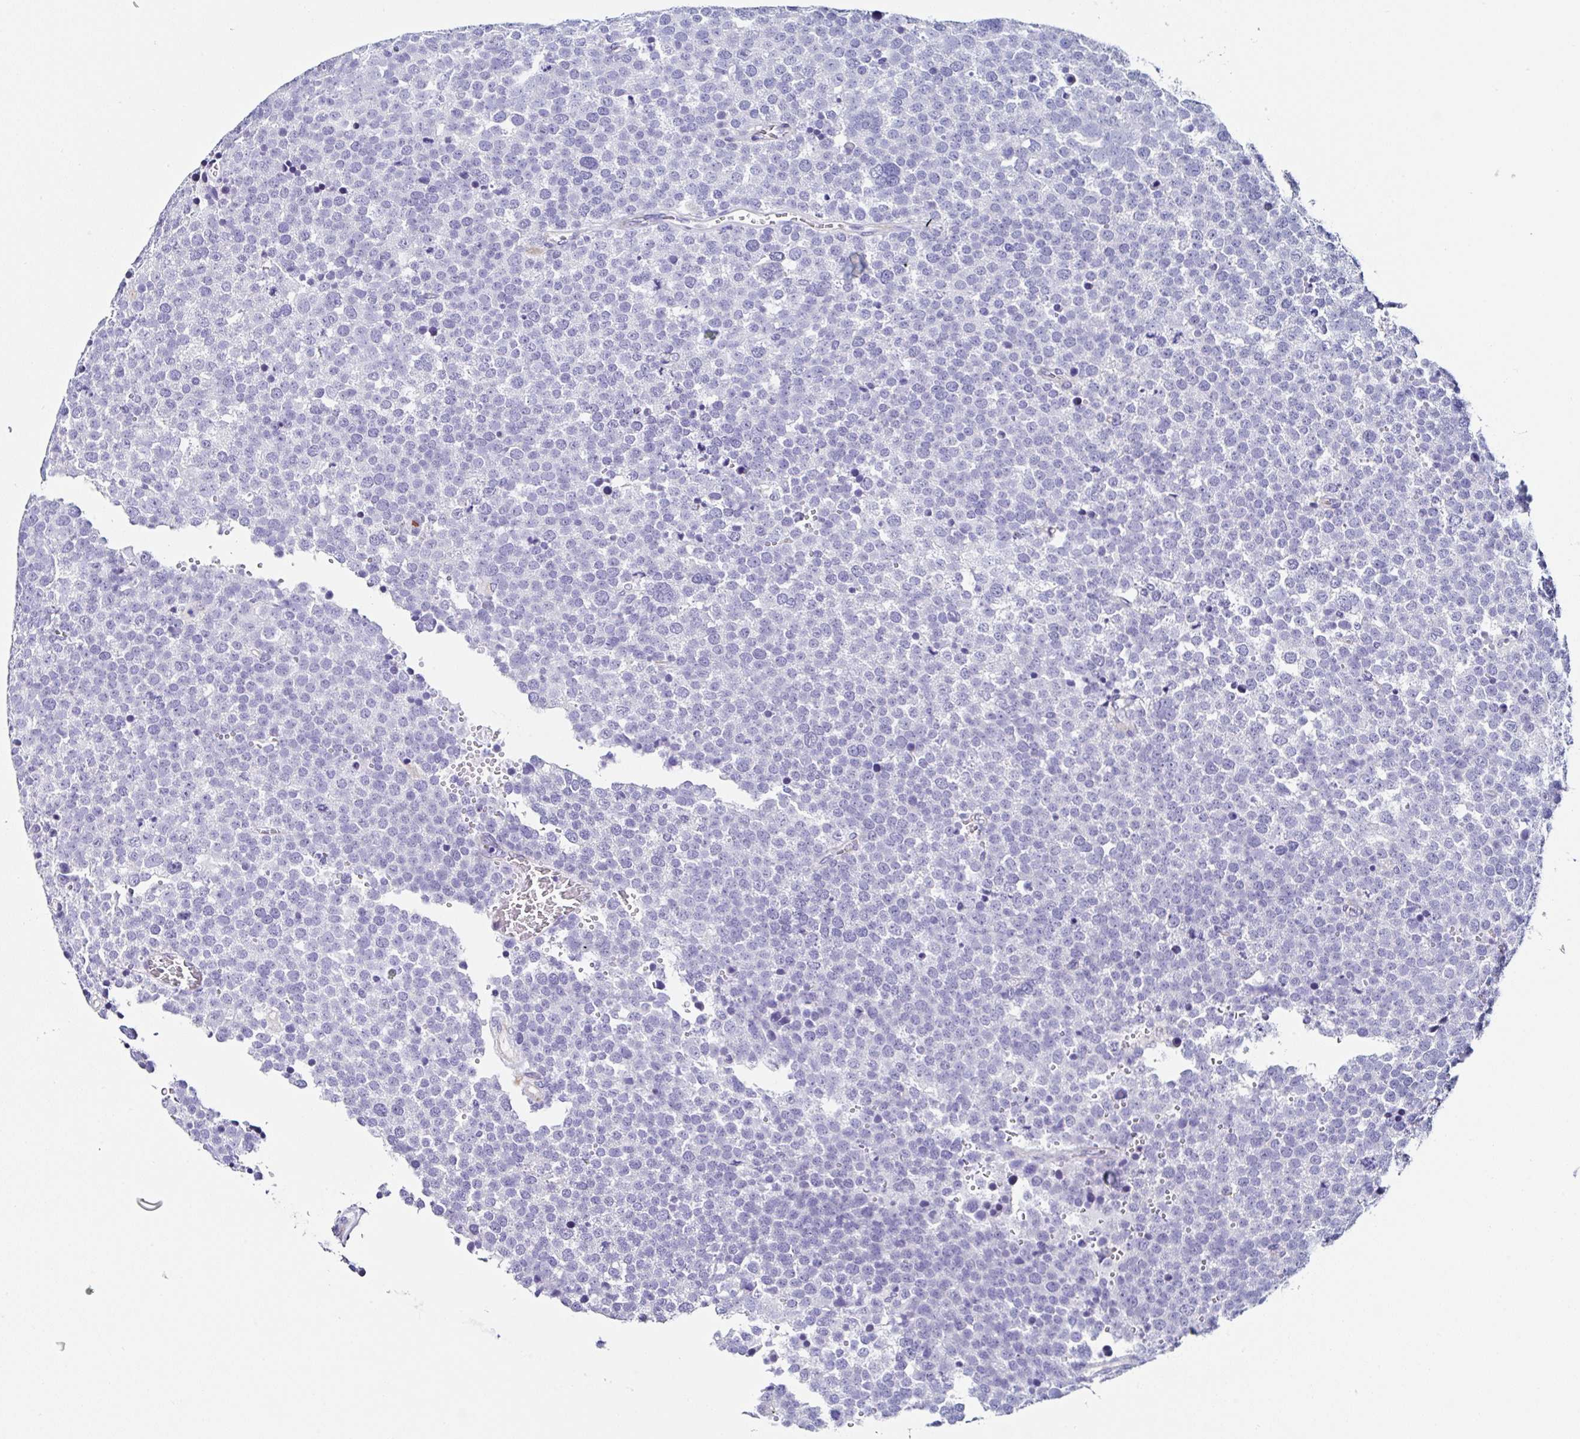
{"staining": {"intensity": "negative", "quantity": "none", "location": "none"}, "tissue": "testis cancer", "cell_type": "Tumor cells", "image_type": "cancer", "snomed": [{"axis": "morphology", "description": "Seminoma, NOS"}, {"axis": "topography", "description": "Testis"}], "caption": "An immunohistochemistry image of testis seminoma is shown. There is no staining in tumor cells of testis seminoma. (Immunohistochemistry (ihc), brightfield microscopy, high magnification).", "gene": "TMPRSS11E", "patient": {"sex": "male", "age": 71}}